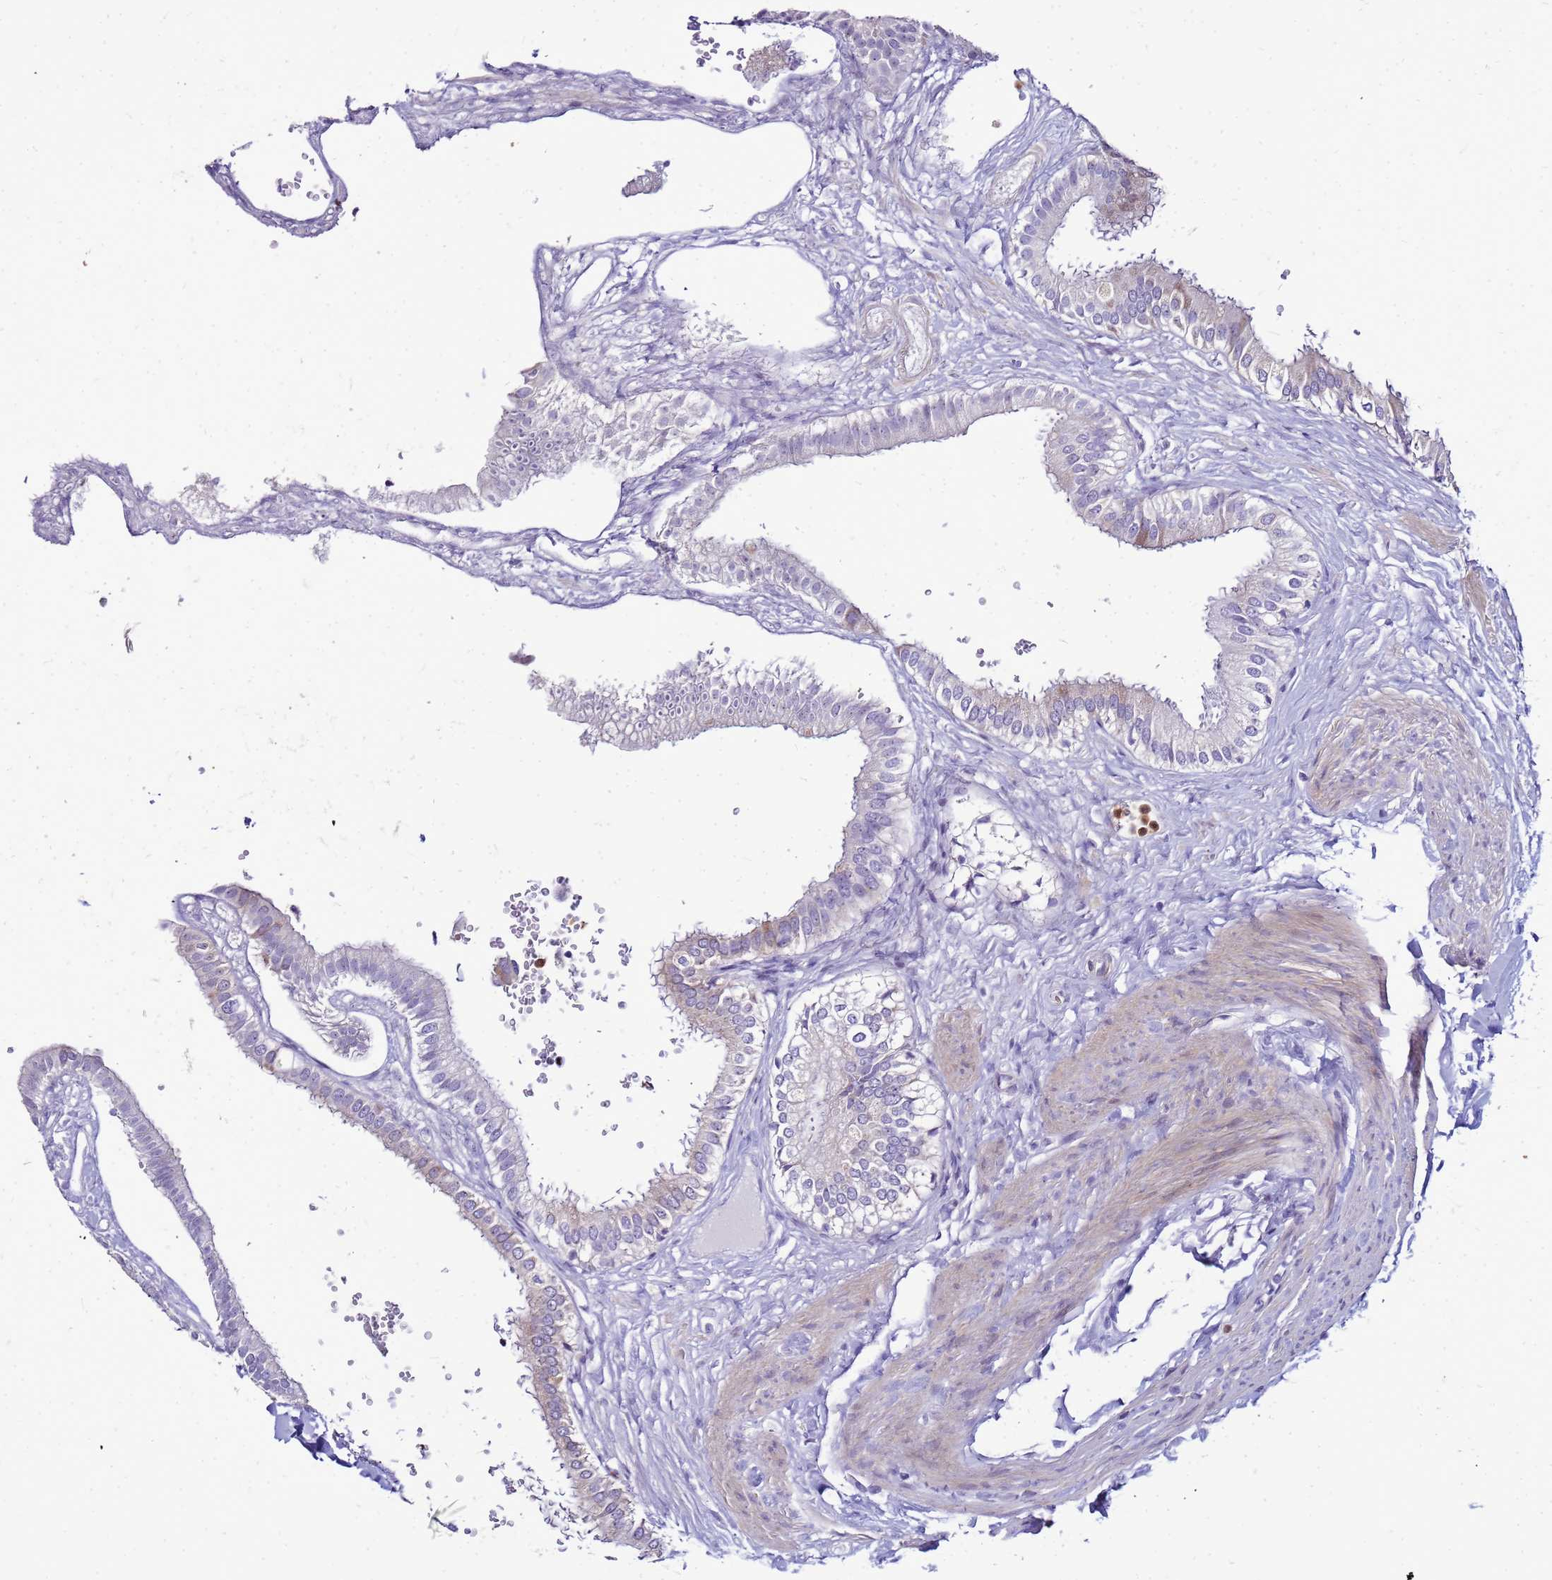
{"staining": {"intensity": "negative", "quantity": "none", "location": "none"}, "tissue": "gallbladder", "cell_type": "Glandular cells", "image_type": "normal", "snomed": [{"axis": "morphology", "description": "Normal tissue, NOS"}, {"axis": "topography", "description": "Gallbladder"}], "caption": "Immunohistochemical staining of normal gallbladder reveals no significant positivity in glandular cells. (Stains: DAB (3,3'-diaminobenzidine) immunohistochemistry with hematoxylin counter stain, Microscopy: brightfield microscopy at high magnification).", "gene": "VPS4B", "patient": {"sex": "female", "age": 61}}